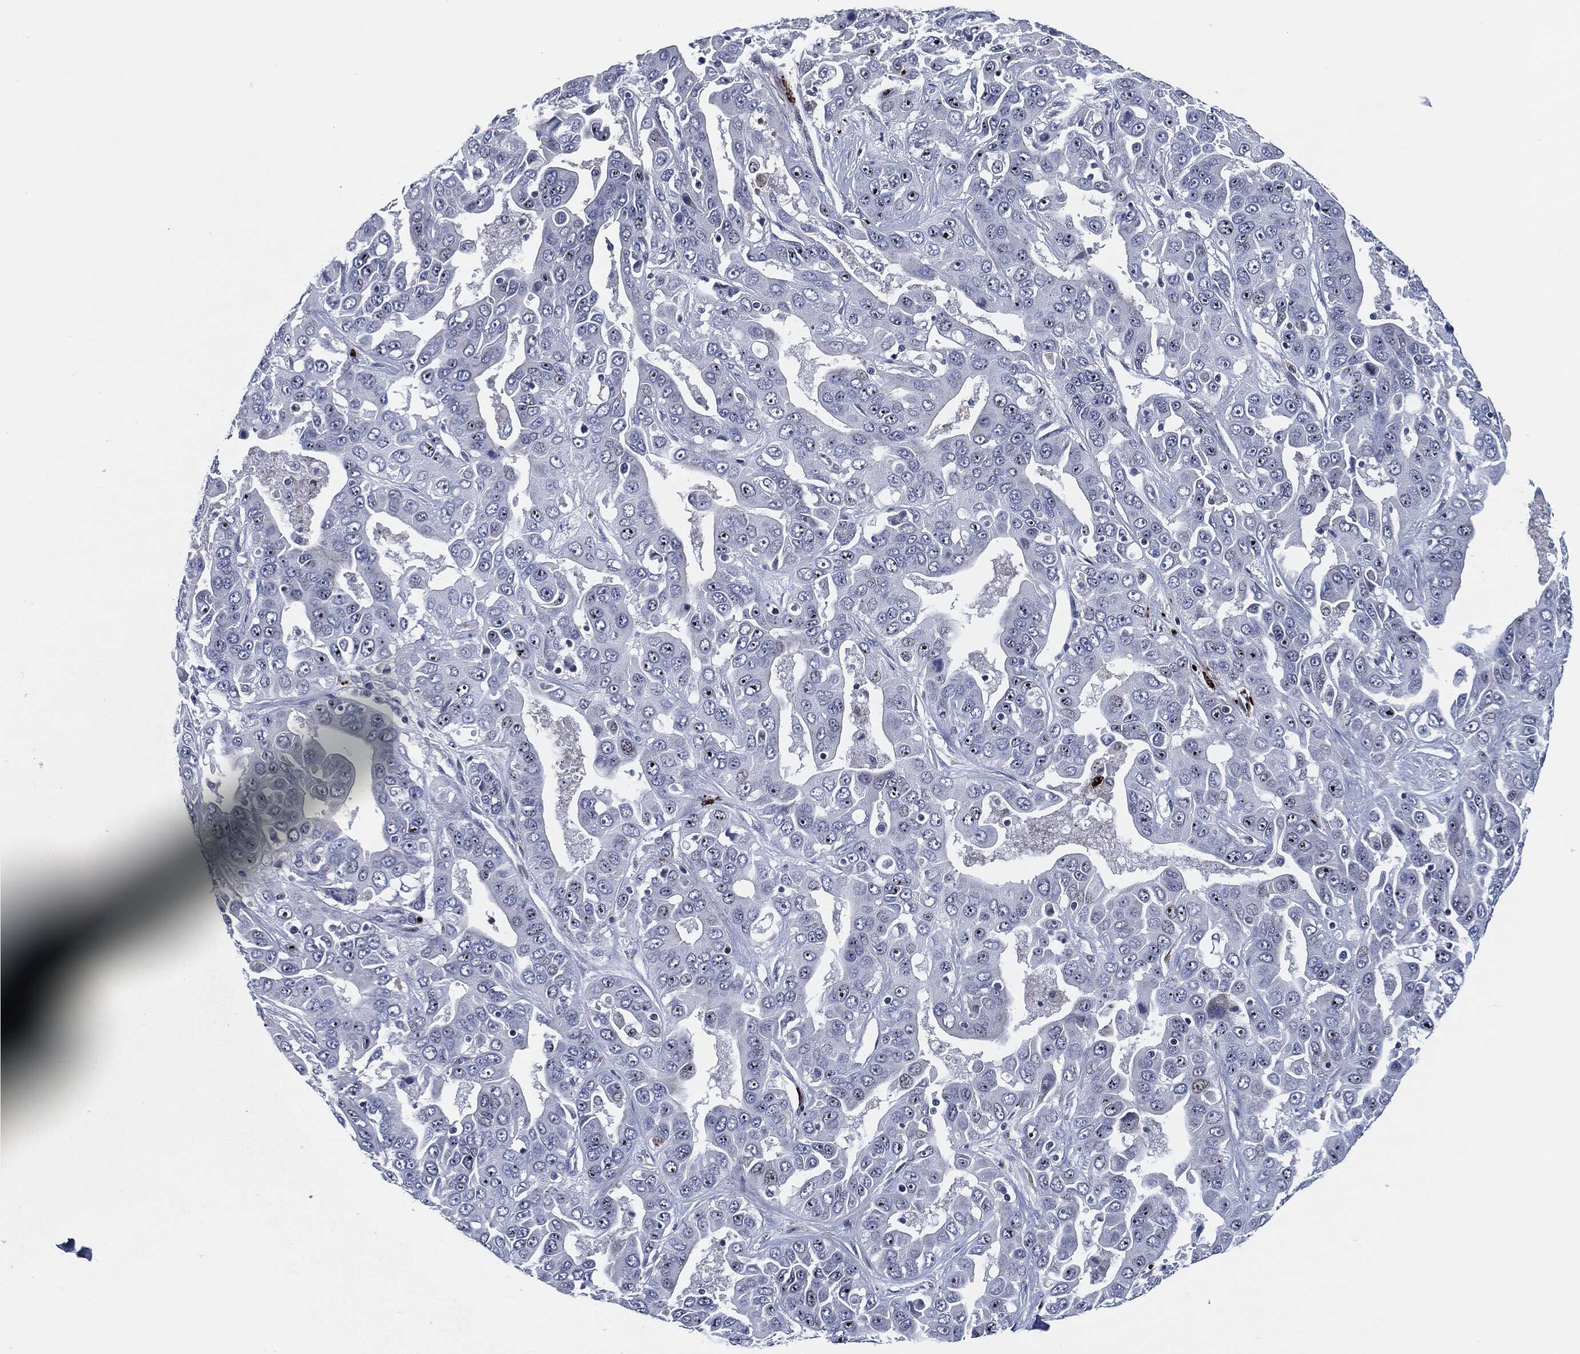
{"staining": {"intensity": "weak", "quantity": "<25%", "location": "nuclear"}, "tissue": "liver cancer", "cell_type": "Tumor cells", "image_type": "cancer", "snomed": [{"axis": "morphology", "description": "Cholangiocarcinoma"}, {"axis": "topography", "description": "Liver"}], "caption": "A high-resolution photomicrograph shows immunohistochemistry (IHC) staining of liver cancer (cholangiocarcinoma), which displays no significant expression in tumor cells.", "gene": "MPO", "patient": {"sex": "female", "age": 52}}